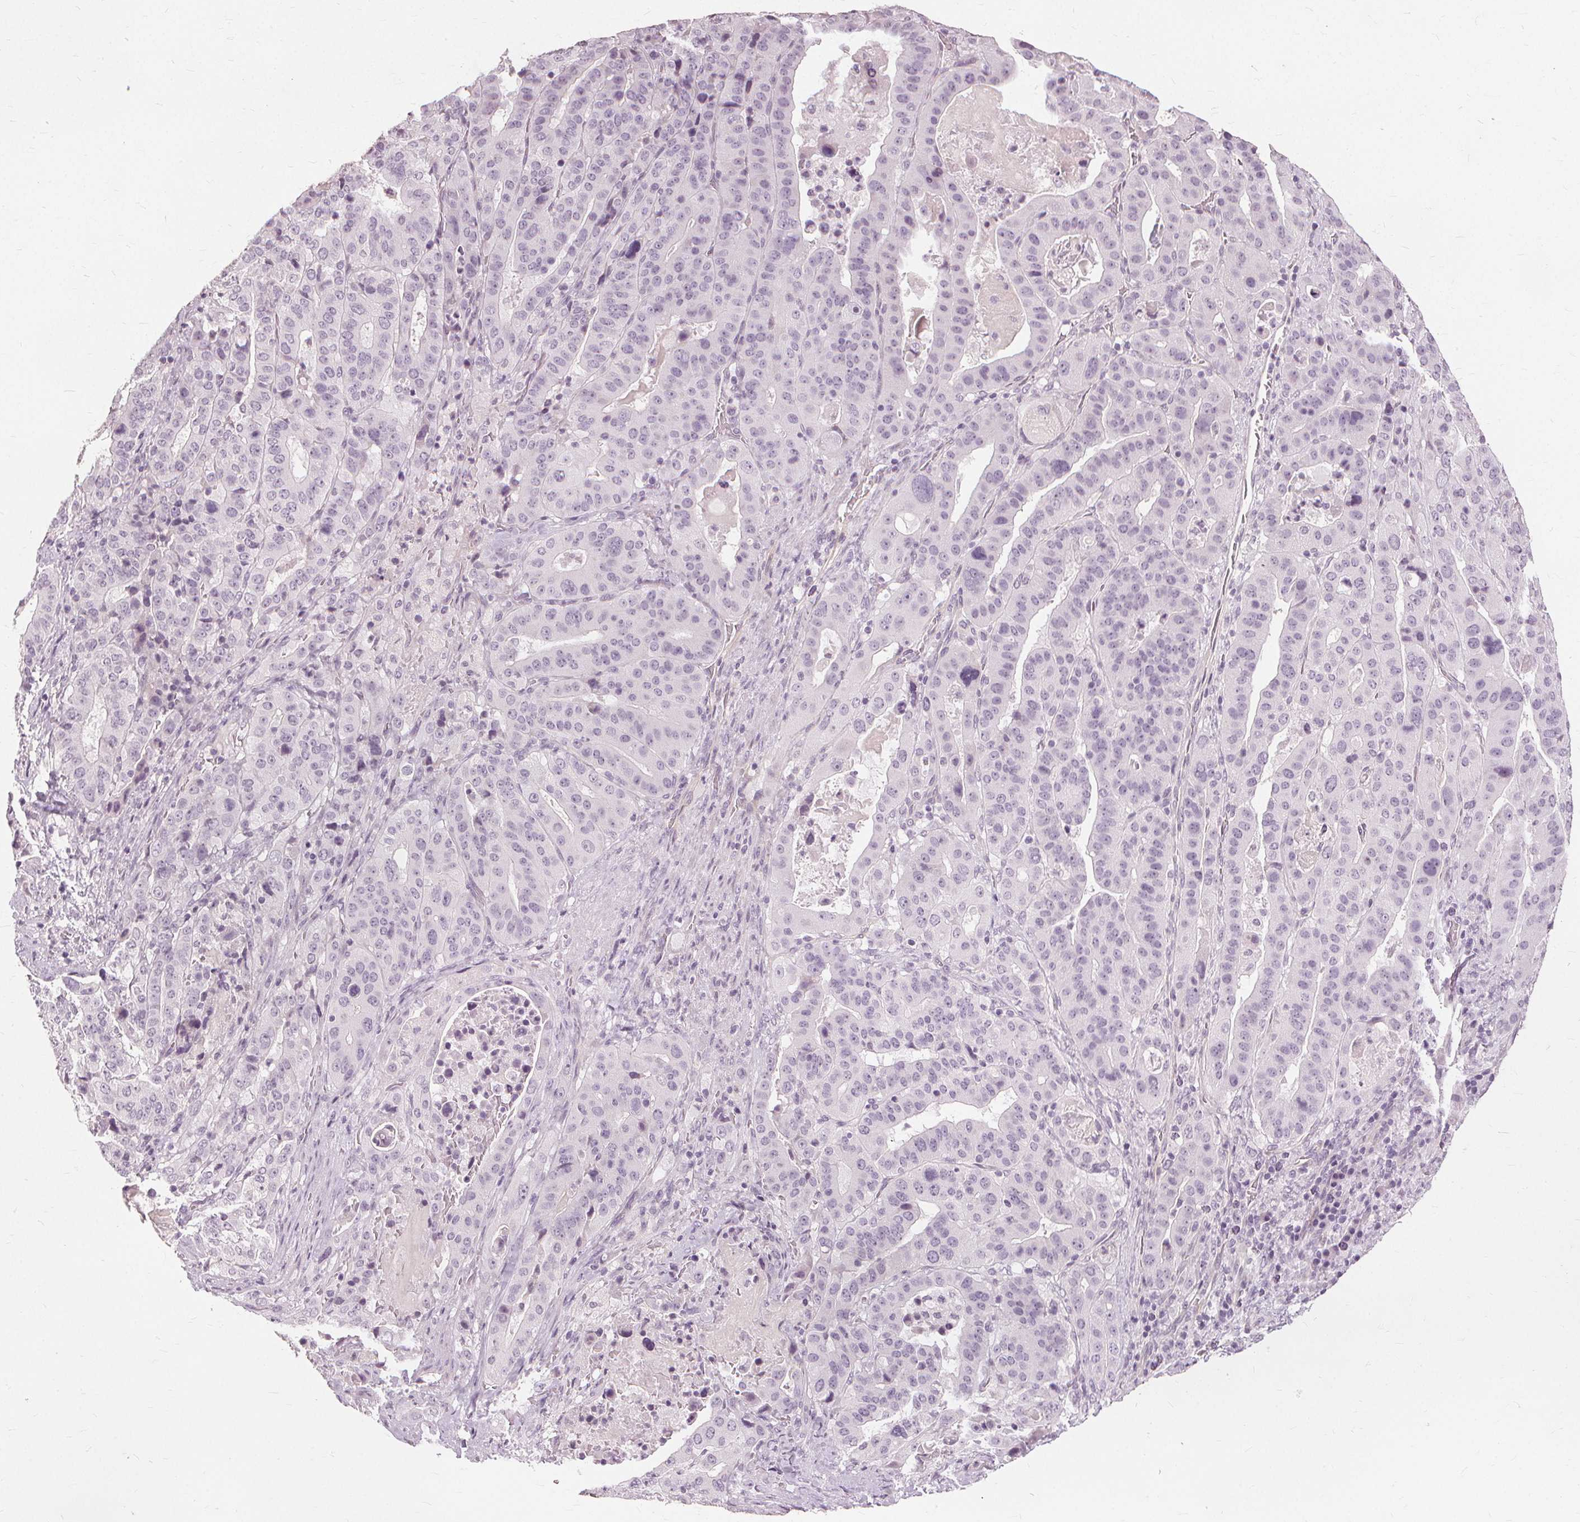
{"staining": {"intensity": "negative", "quantity": "none", "location": "none"}, "tissue": "stomach cancer", "cell_type": "Tumor cells", "image_type": "cancer", "snomed": [{"axis": "morphology", "description": "Adenocarcinoma, NOS"}, {"axis": "topography", "description": "Stomach"}], "caption": "An image of human adenocarcinoma (stomach) is negative for staining in tumor cells.", "gene": "SFTPD", "patient": {"sex": "male", "age": 48}}